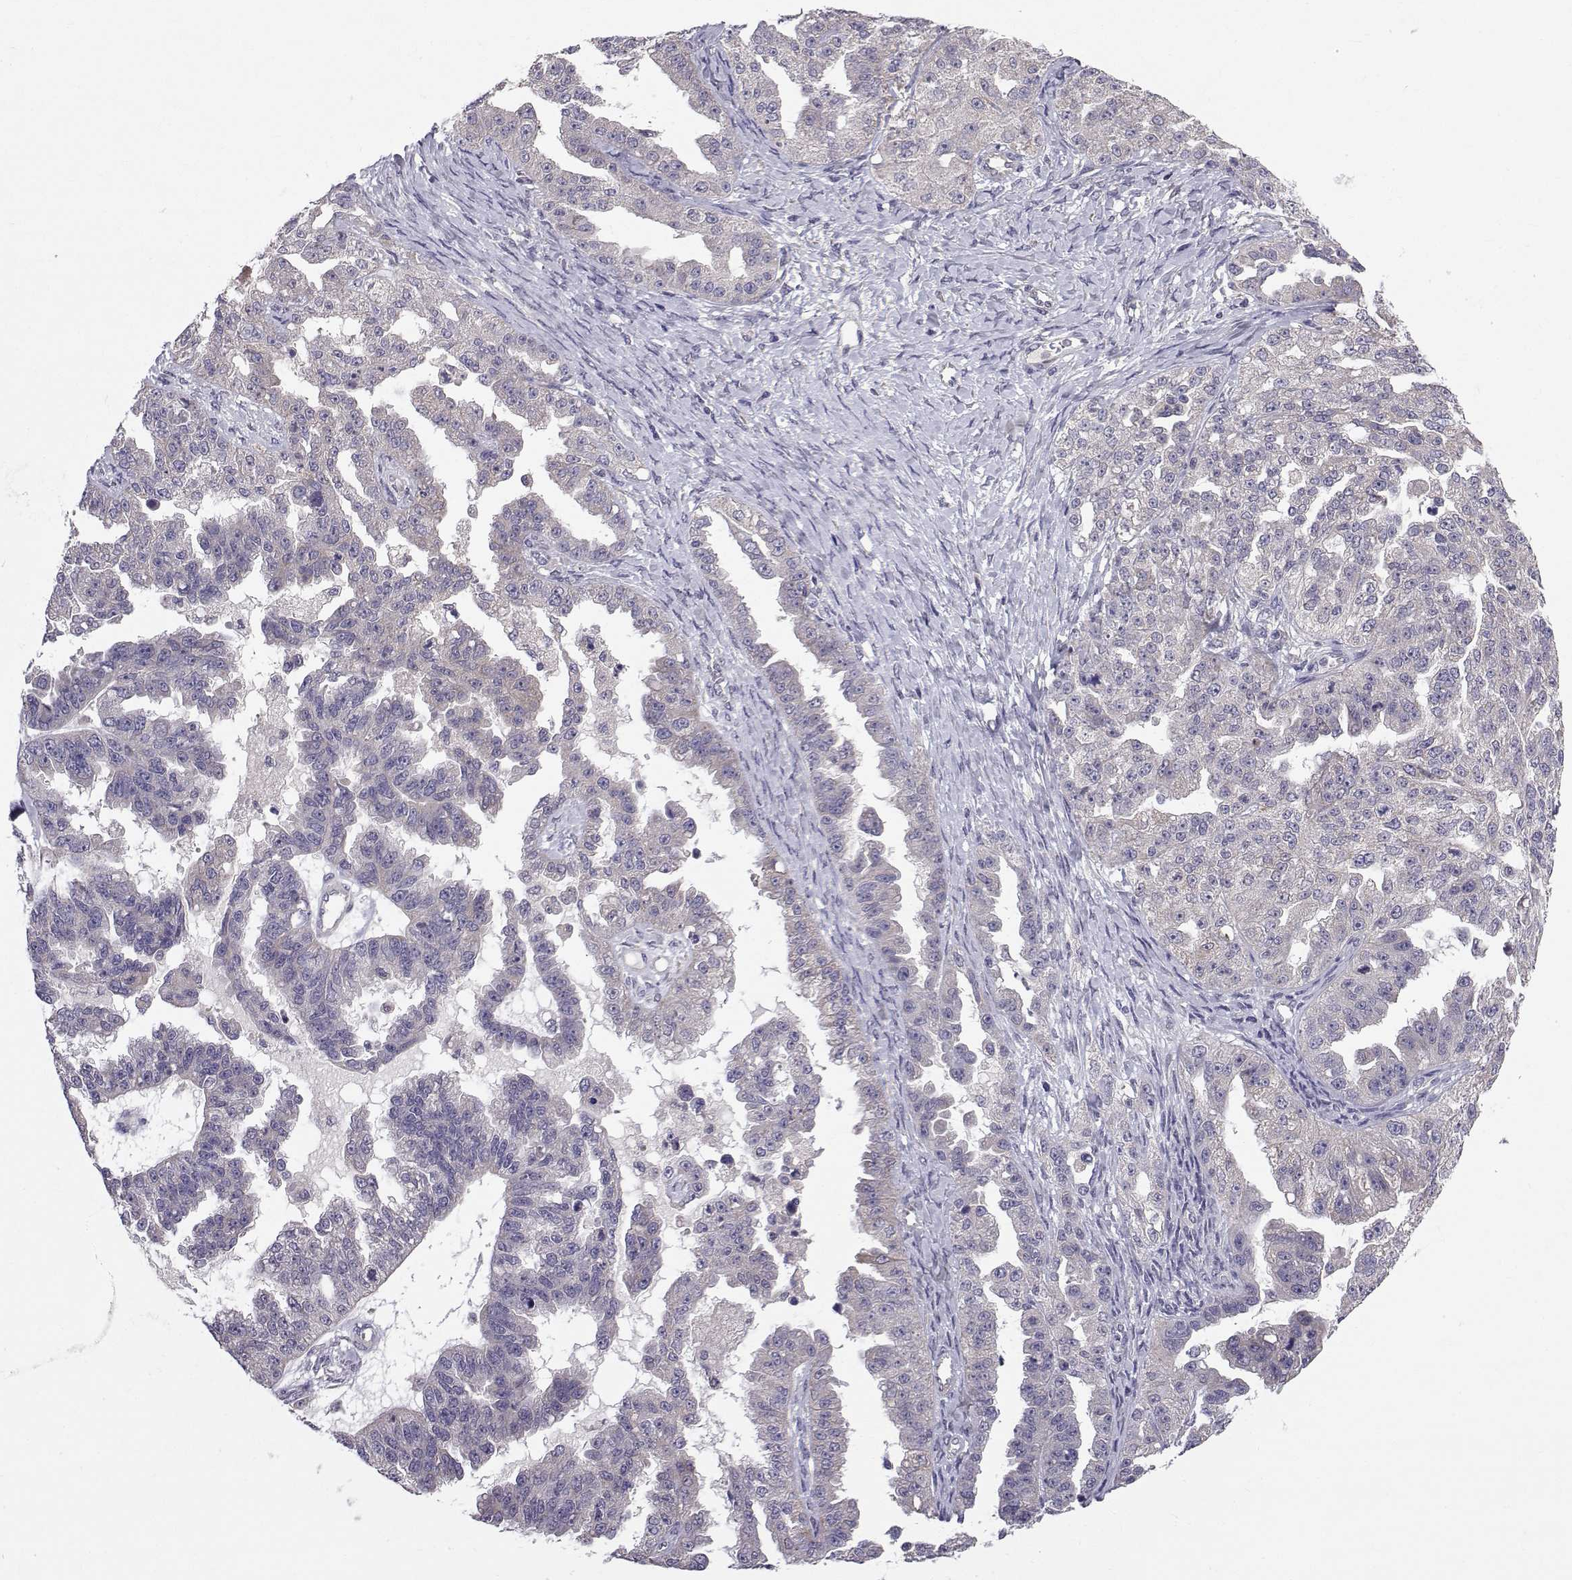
{"staining": {"intensity": "negative", "quantity": "none", "location": "none"}, "tissue": "ovarian cancer", "cell_type": "Tumor cells", "image_type": "cancer", "snomed": [{"axis": "morphology", "description": "Cystadenocarcinoma, serous, NOS"}, {"axis": "topography", "description": "Ovary"}], "caption": "Histopathology image shows no significant protein expression in tumor cells of serous cystadenocarcinoma (ovarian).", "gene": "PEX5L", "patient": {"sex": "female", "age": 58}}